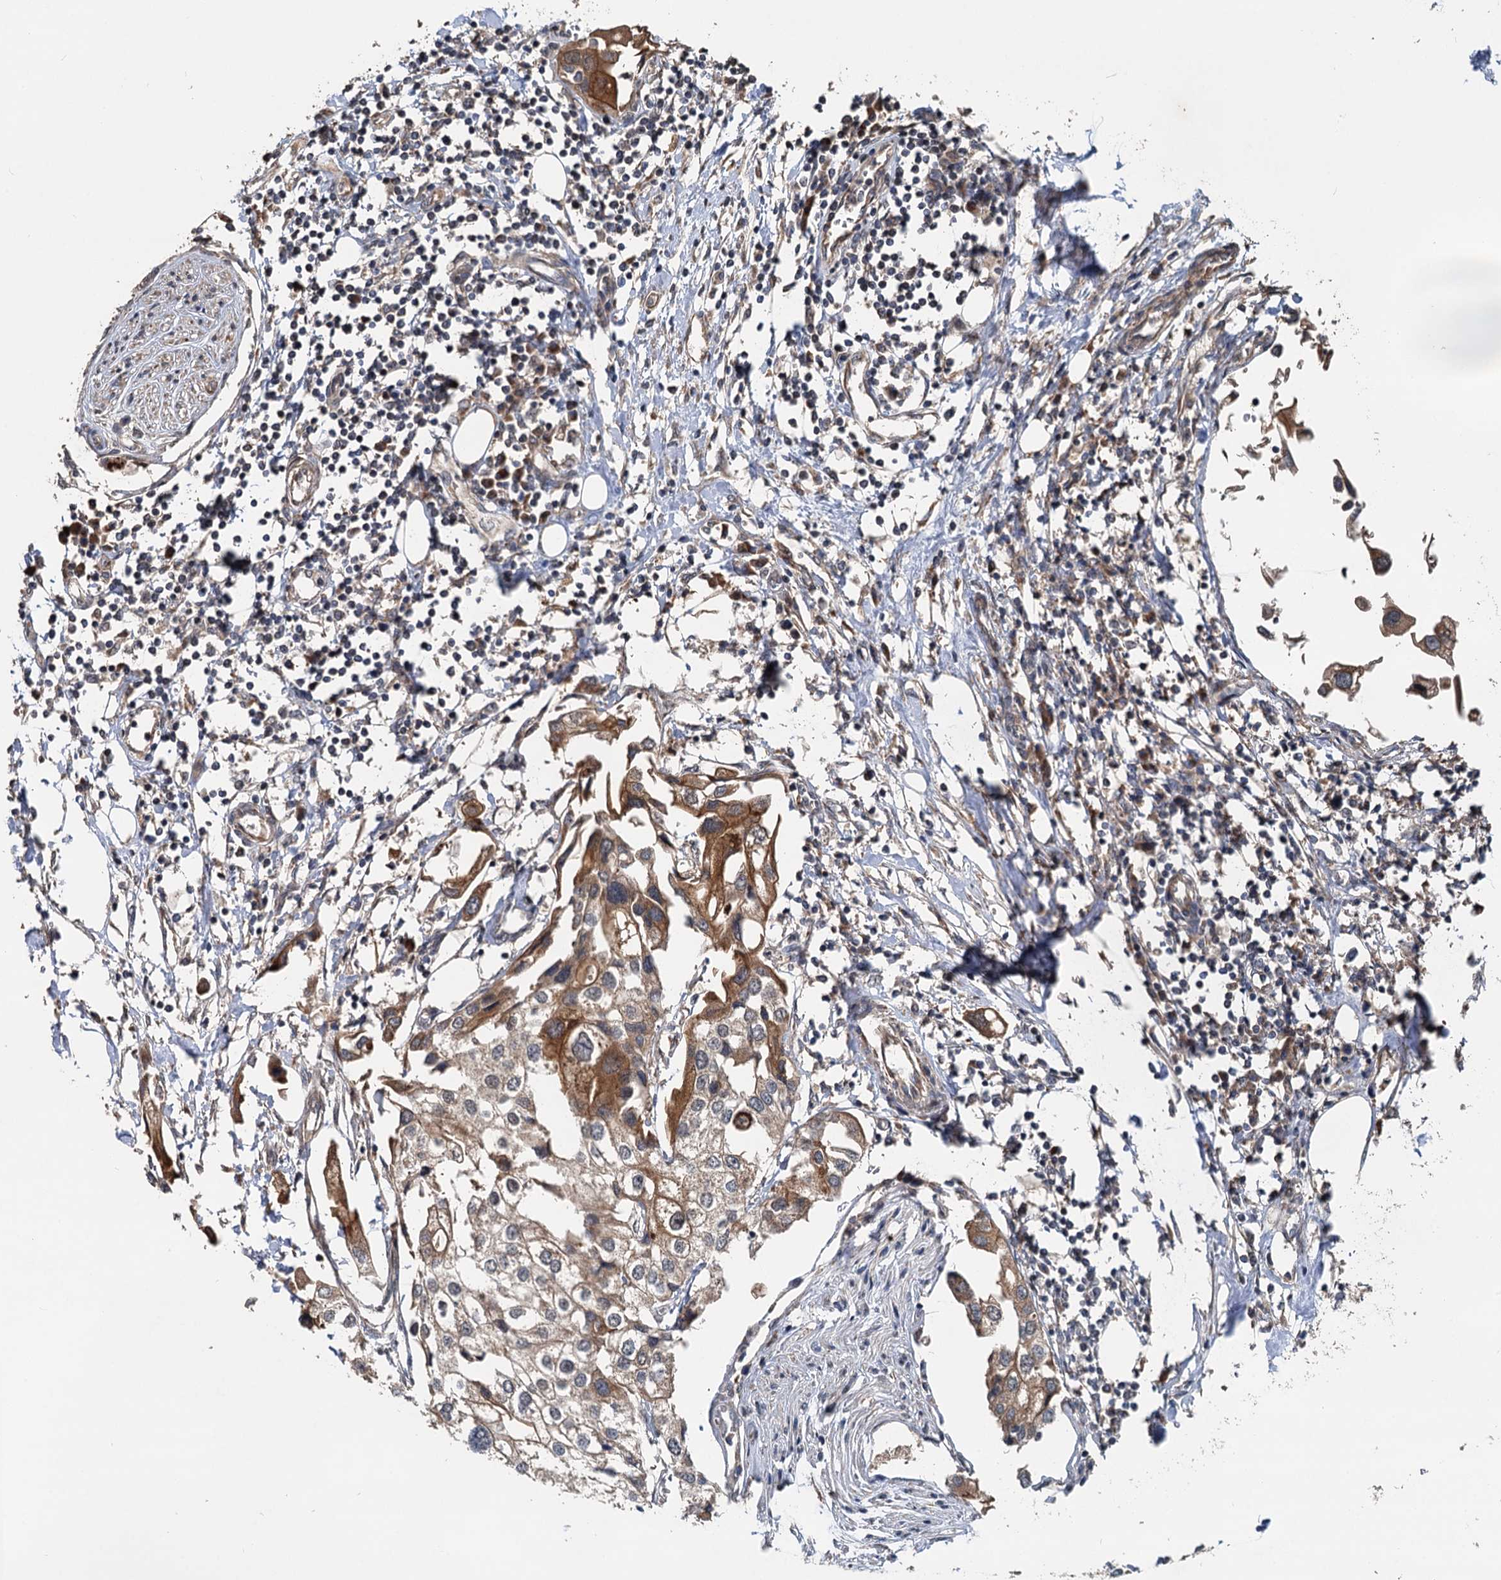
{"staining": {"intensity": "moderate", "quantity": ">75%", "location": "cytoplasmic/membranous"}, "tissue": "urothelial cancer", "cell_type": "Tumor cells", "image_type": "cancer", "snomed": [{"axis": "morphology", "description": "Urothelial carcinoma, High grade"}, {"axis": "topography", "description": "Urinary bladder"}], "caption": "Moderate cytoplasmic/membranous protein expression is seen in about >75% of tumor cells in high-grade urothelial carcinoma.", "gene": "LRRK2", "patient": {"sex": "male", "age": 64}}